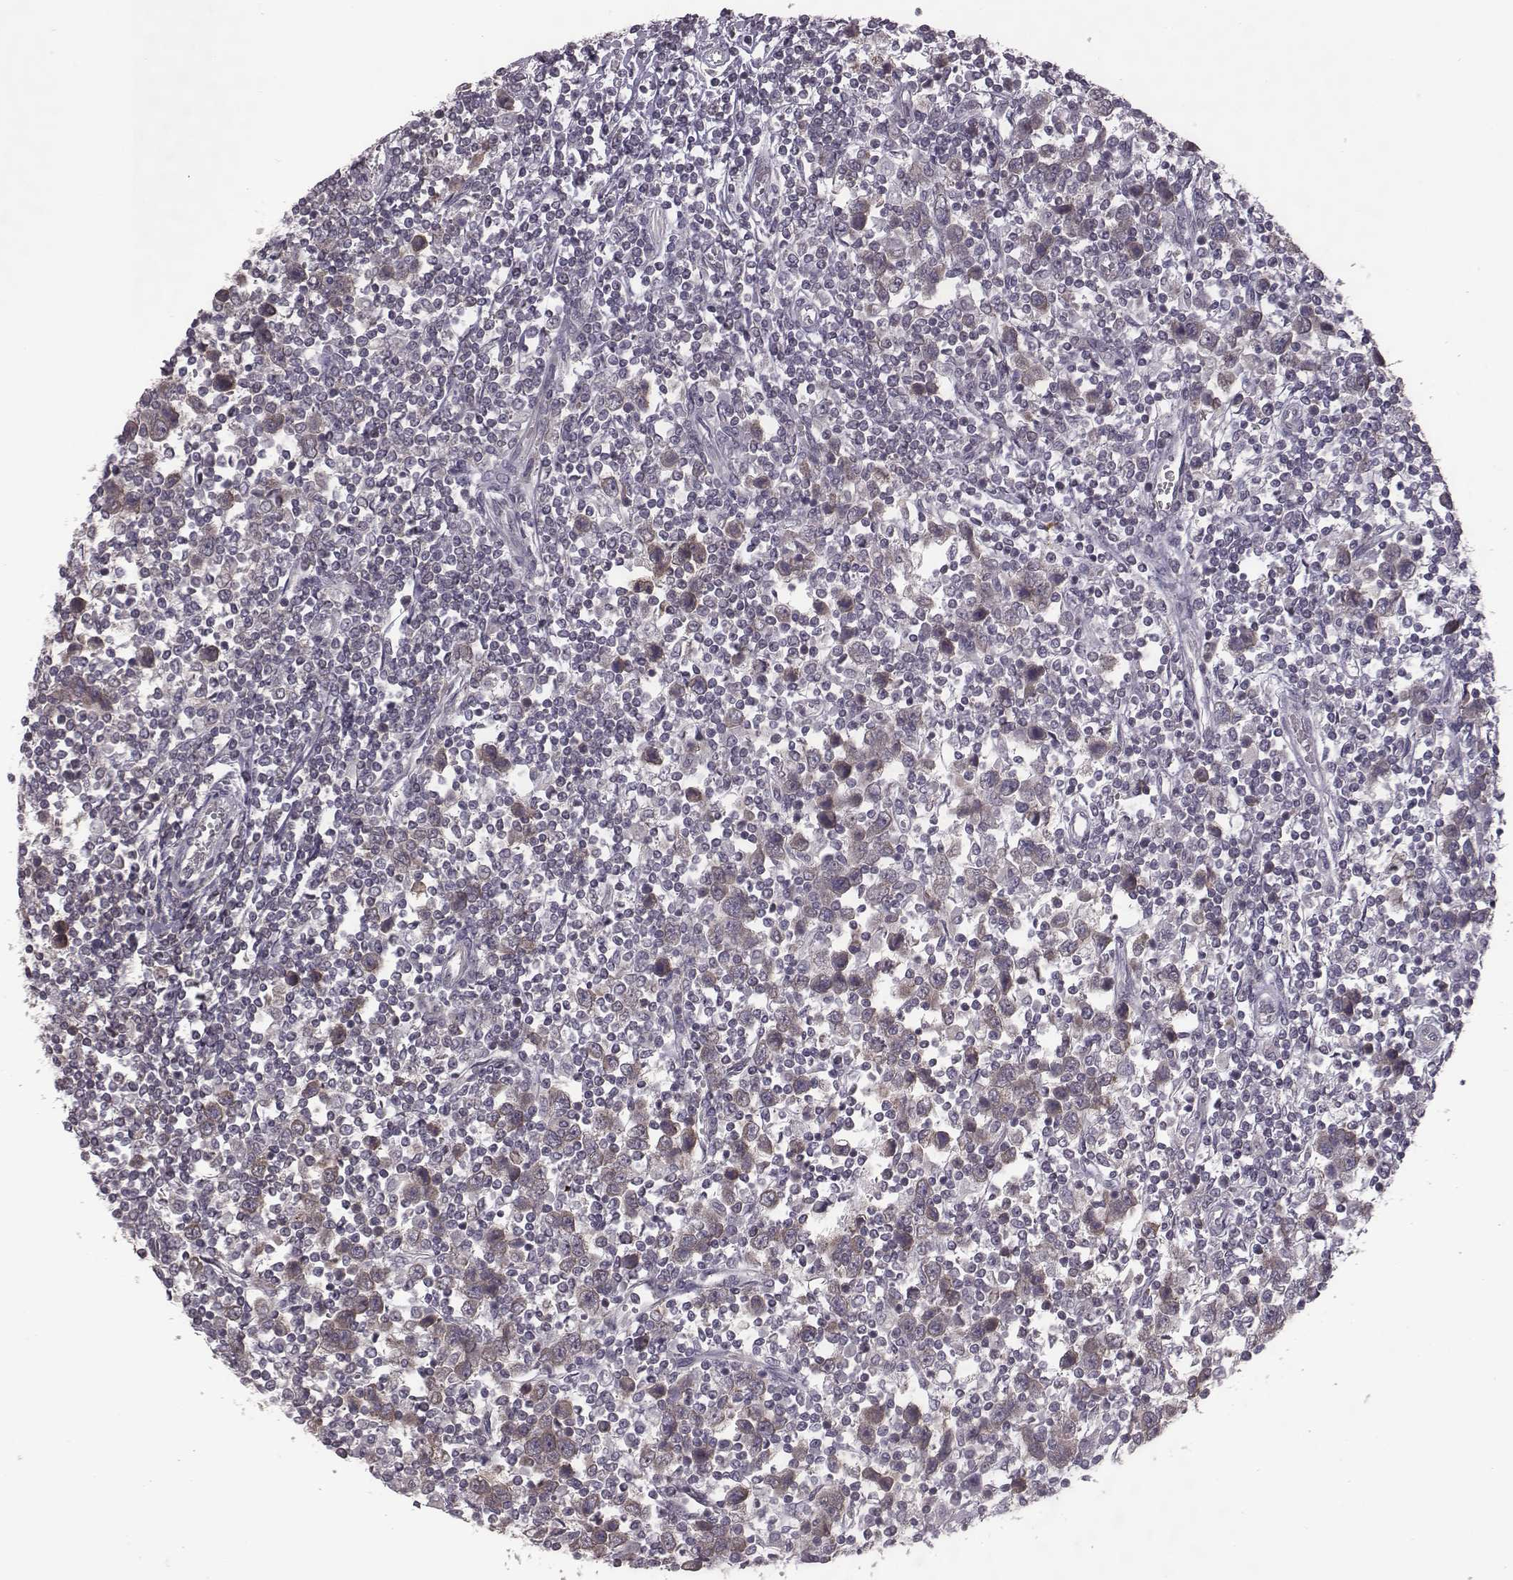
{"staining": {"intensity": "negative", "quantity": "none", "location": "none"}, "tissue": "testis cancer", "cell_type": "Tumor cells", "image_type": "cancer", "snomed": [{"axis": "morphology", "description": "Normal tissue, NOS"}, {"axis": "morphology", "description": "Seminoma, NOS"}, {"axis": "topography", "description": "Testis"}, {"axis": "topography", "description": "Epididymis"}], "caption": "A high-resolution image shows IHC staining of testis cancer (seminoma), which displays no significant expression in tumor cells.", "gene": "BICDL1", "patient": {"sex": "male", "age": 34}}